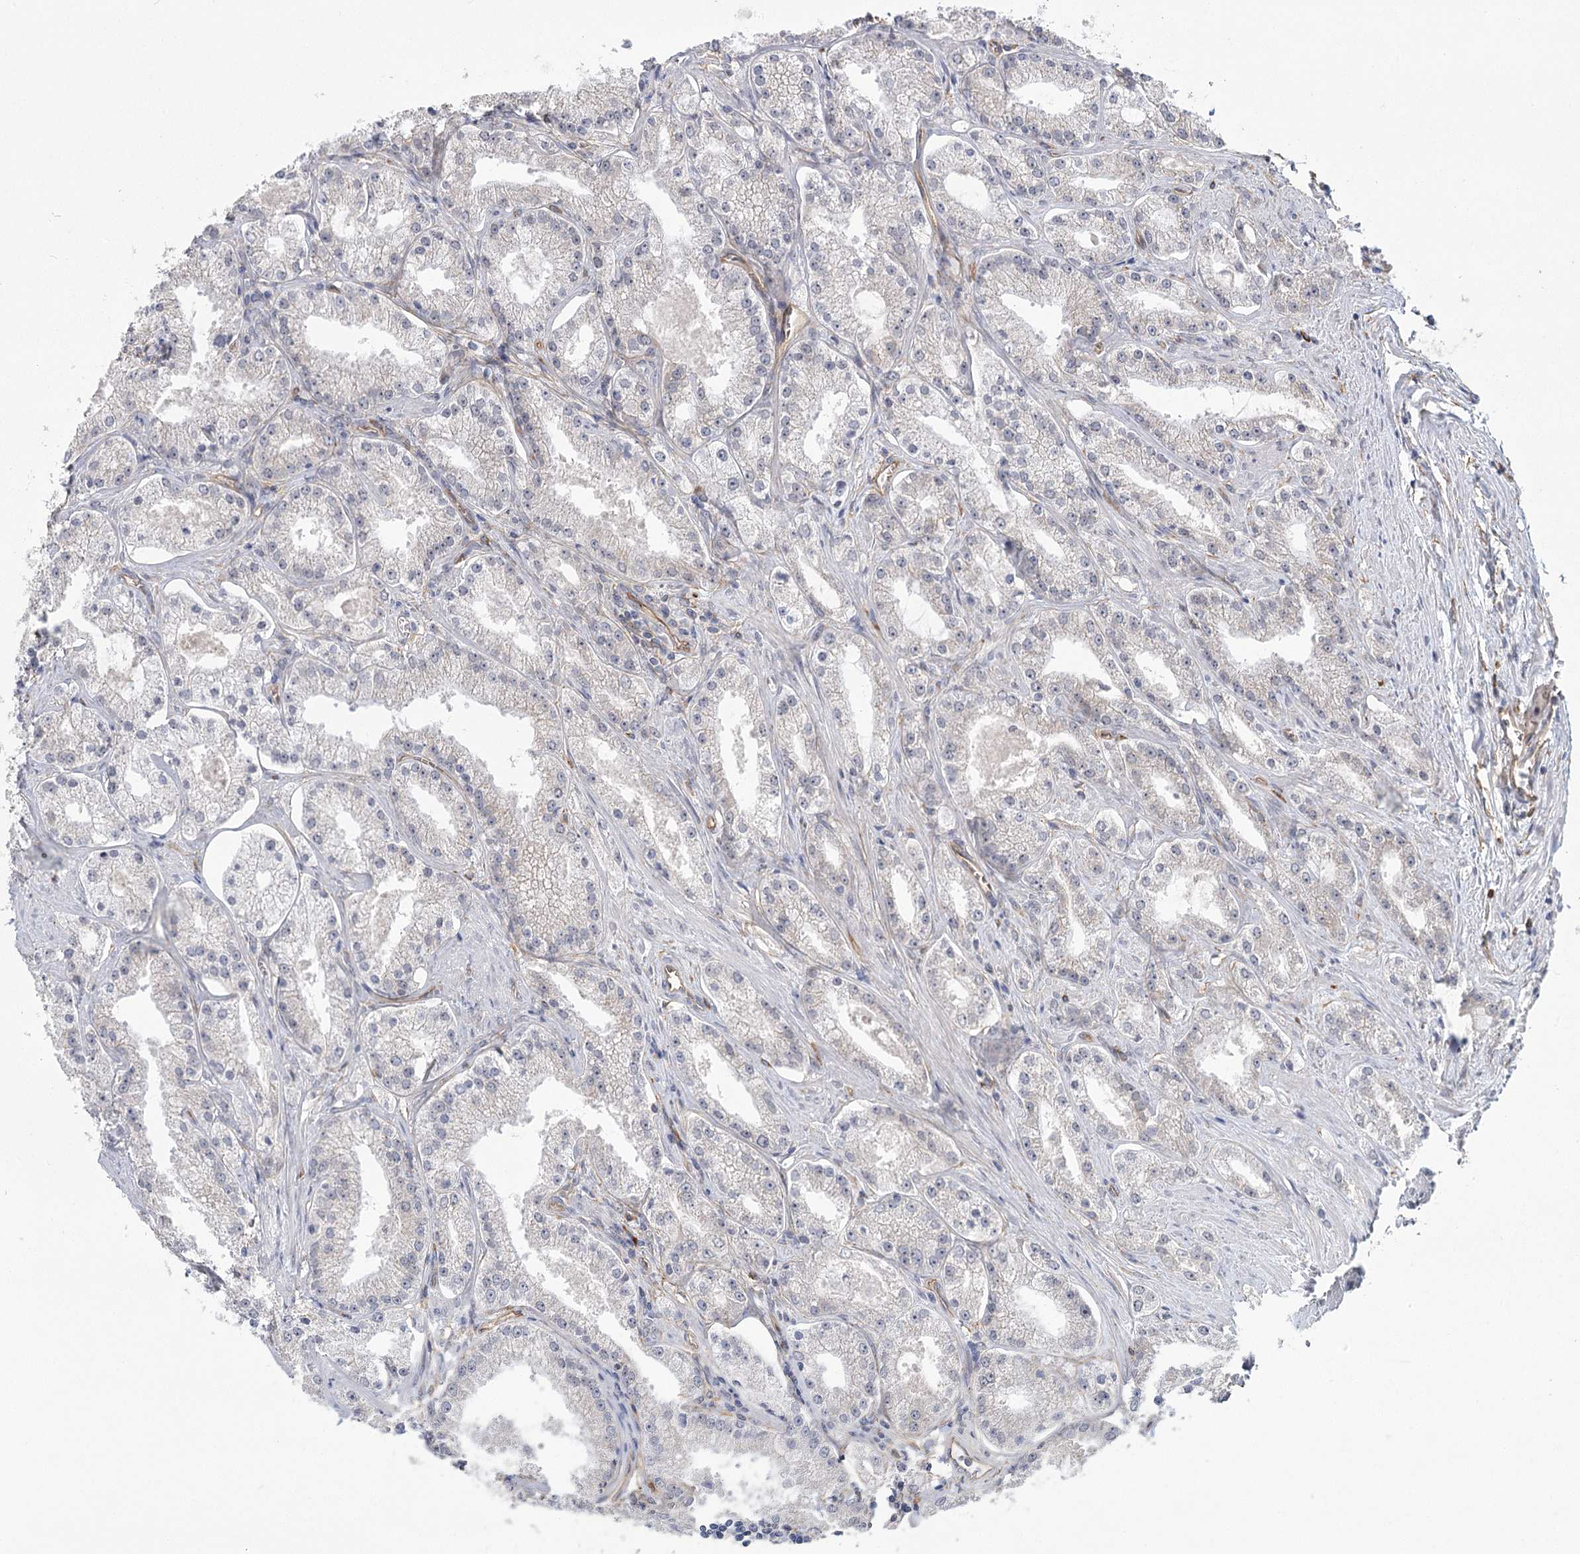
{"staining": {"intensity": "negative", "quantity": "none", "location": "none"}, "tissue": "prostate cancer", "cell_type": "Tumor cells", "image_type": "cancer", "snomed": [{"axis": "morphology", "description": "Adenocarcinoma, Low grade"}, {"axis": "topography", "description": "Prostate"}], "caption": "An IHC image of adenocarcinoma (low-grade) (prostate) is shown. There is no staining in tumor cells of adenocarcinoma (low-grade) (prostate). The staining is performed using DAB brown chromogen with nuclei counter-stained in using hematoxylin.", "gene": "RPP14", "patient": {"sex": "male", "age": 69}}